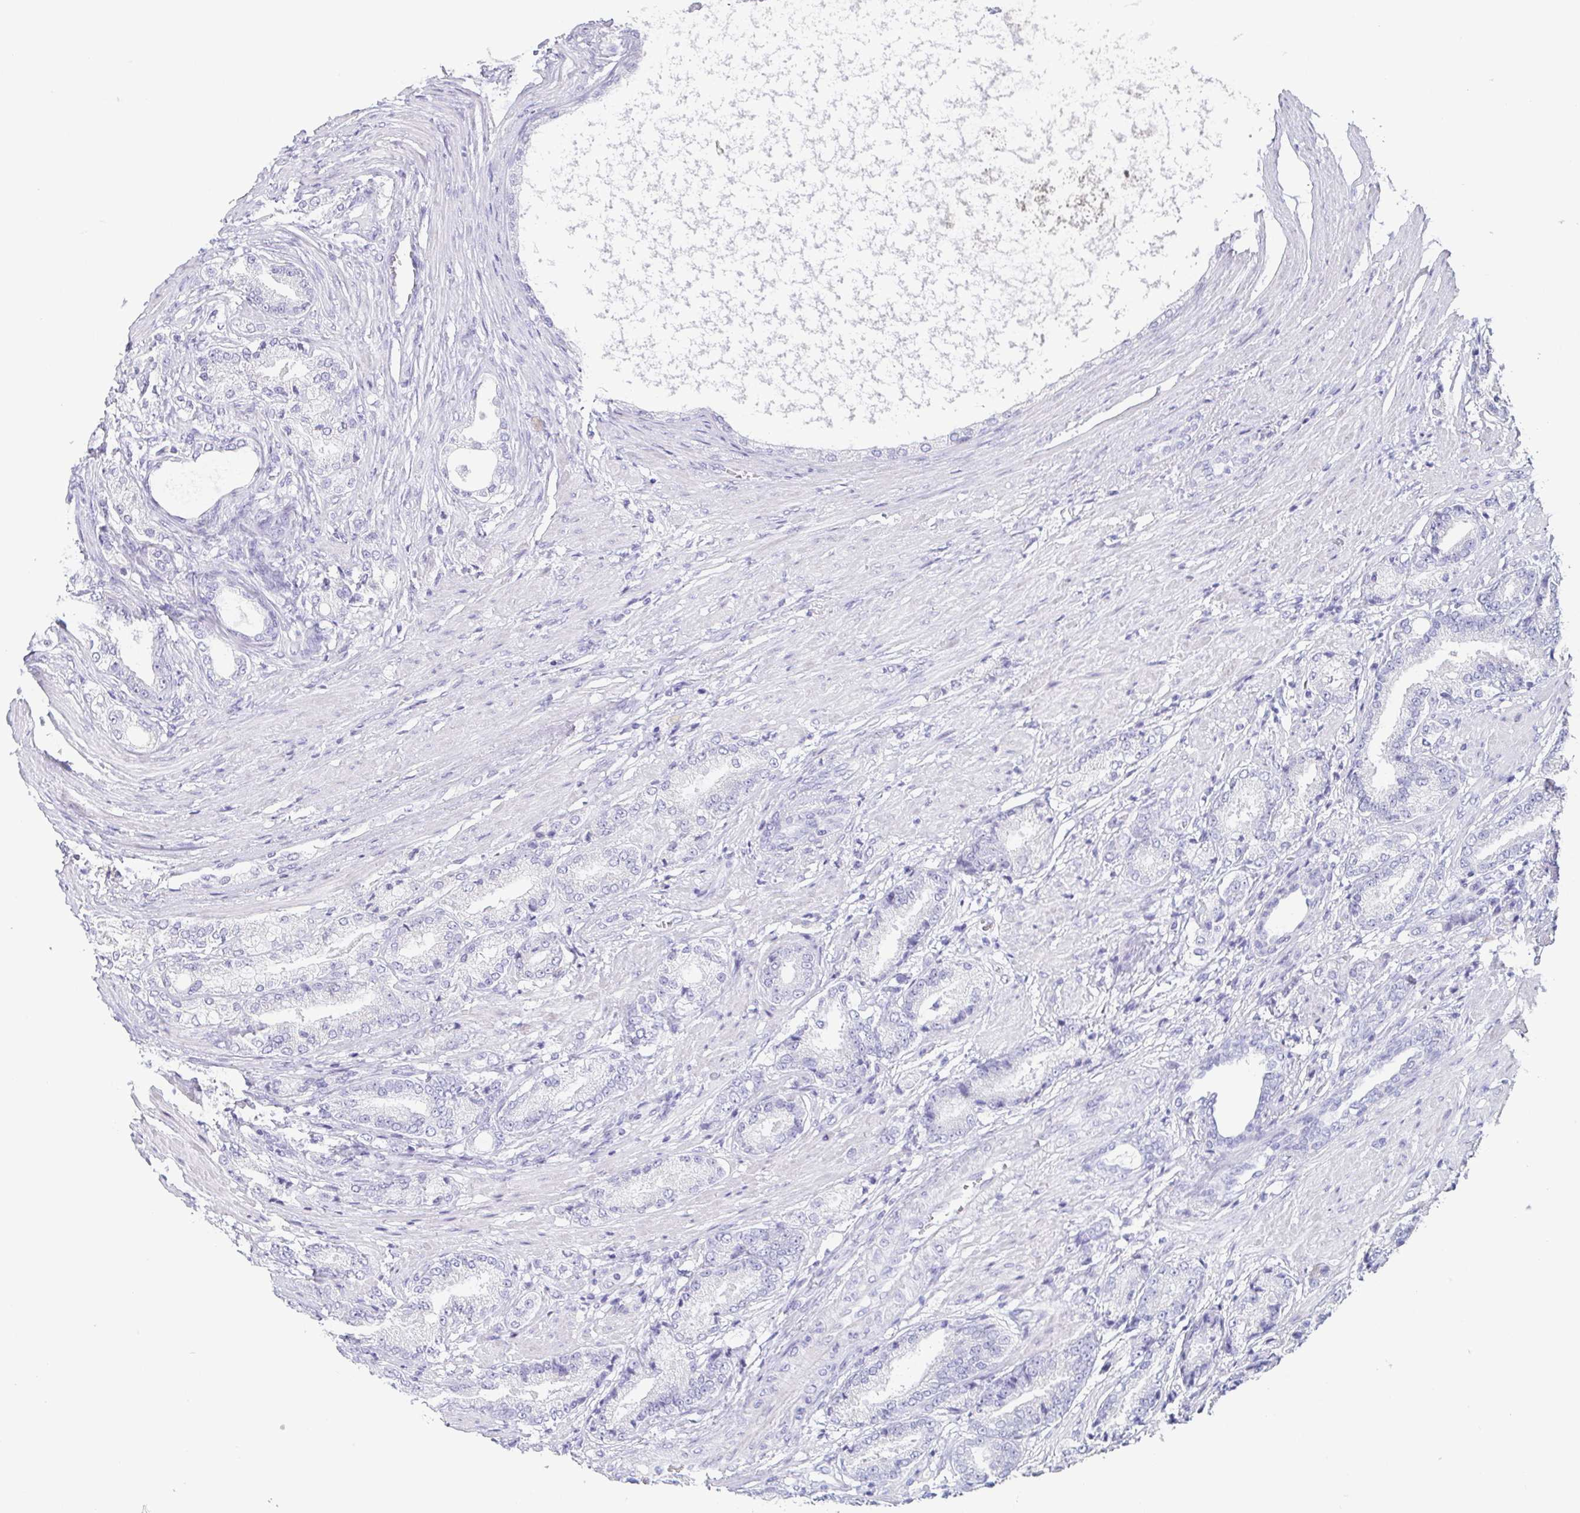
{"staining": {"intensity": "negative", "quantity": "none", "location": "none"}, "tissue": "prostate cancer", "cell_type": "Tumor cells", "image_type": "cancer", "snomed": [{"axis": "morphology", "description": "Adenocarcinoma, High grade"}, {"axis": "topography", "description": "Prostate and seminal vesicle, NOS"}], "caption": "High-grade adenocarcinoma (prostate) was stained to show a protein in brown. There is no significant staining in tumor cells.", "gene": "PRR27", "patient": {"sex": "male", "age": 61}}